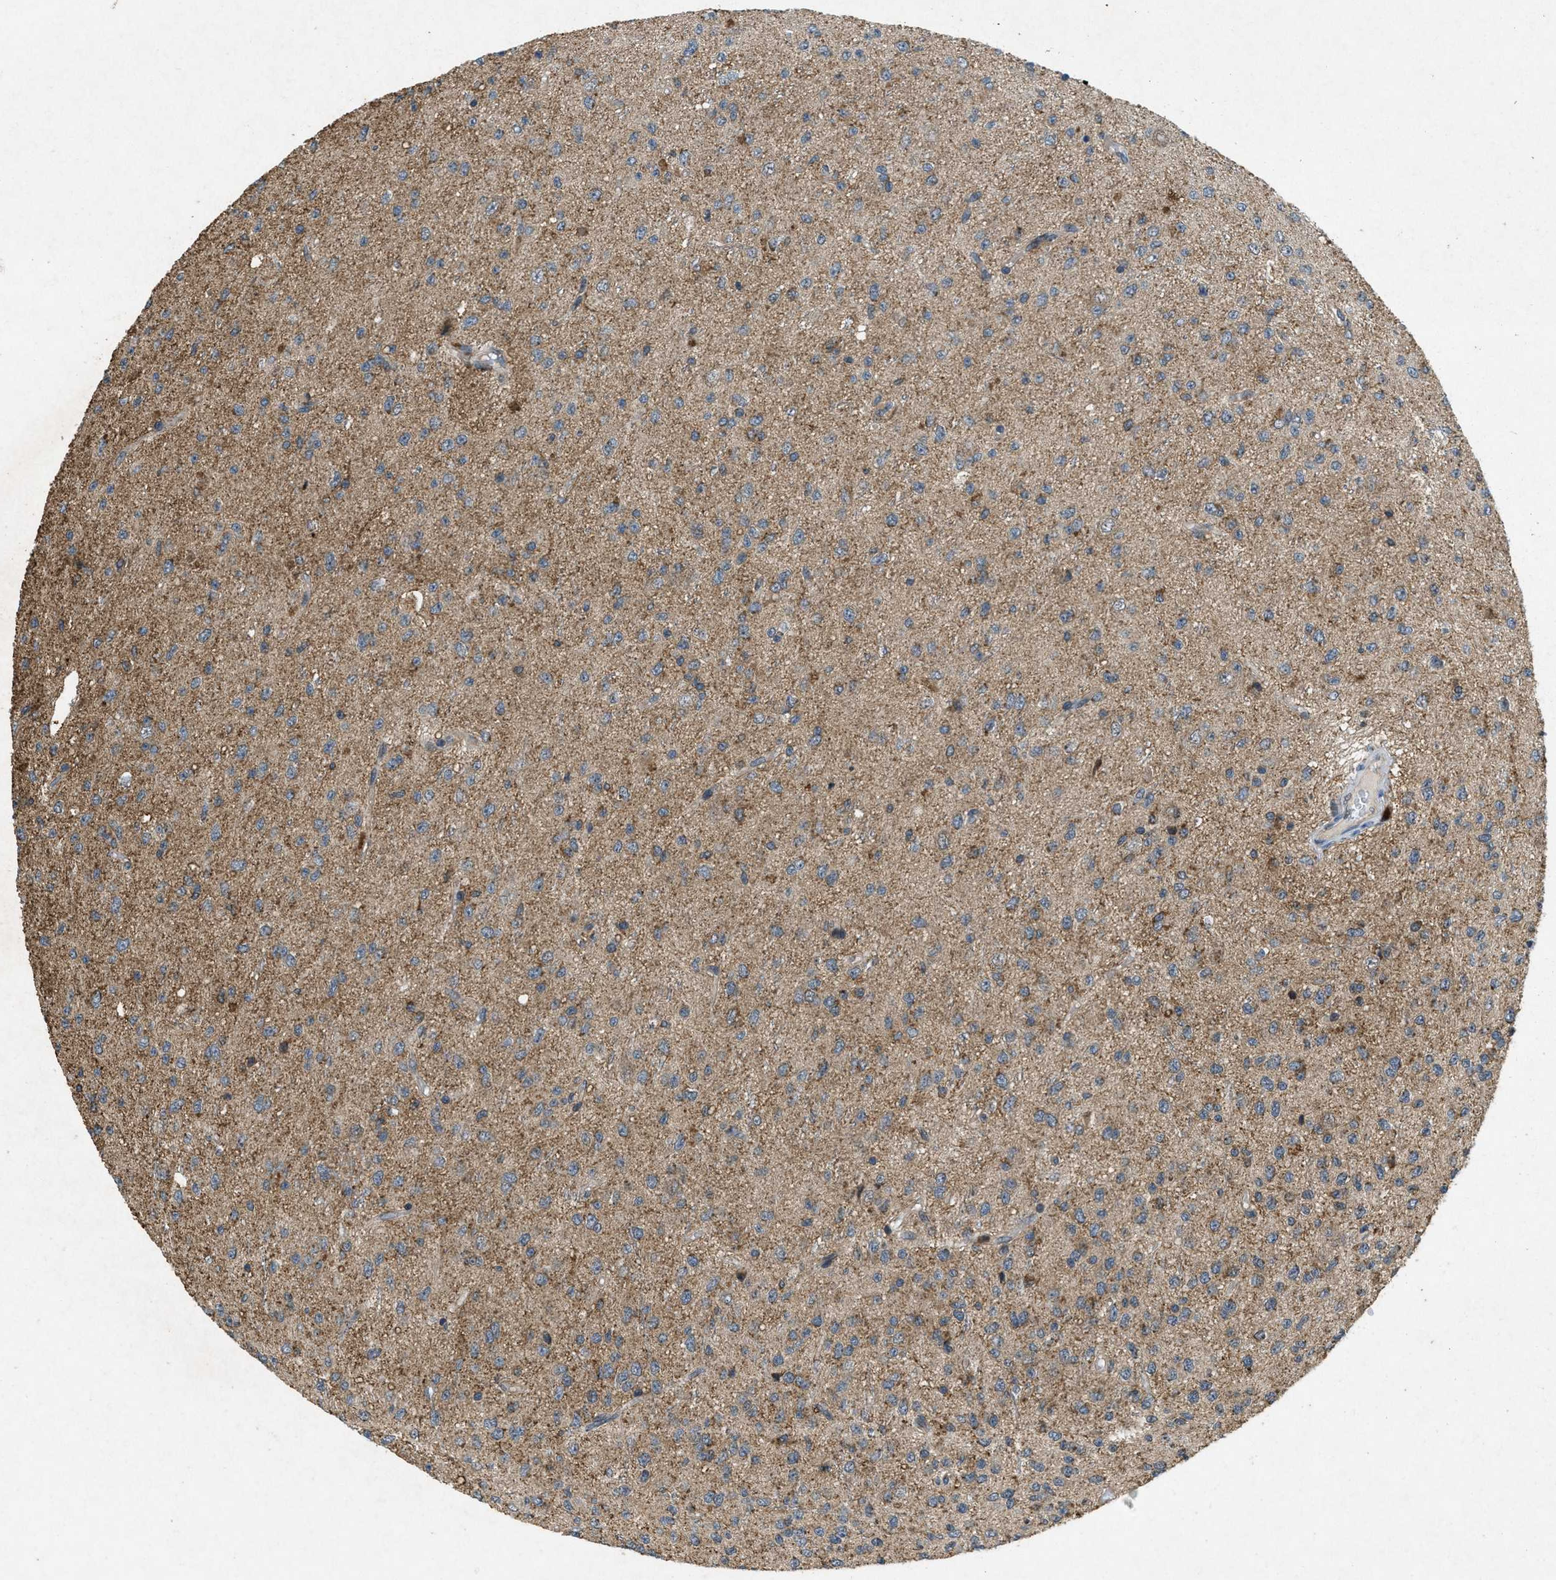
{"staining": {"intensity": "moderate", "quantity": "25%-75%", "location": "cytoplasmic/membranous"}, "tissue": "glioma", "cell_type": "Tumor cells", "image_type": "cancer", "snomed": [{"axis": "morphology", "description": "Glioma, malignant, High grade"}, {"axis": "topography", "description": "pancreas cauda"}], "caption": "Human malignant glioma (high-grade) stained with a protein marker reveals moderate staining in tumor cells.", "gene": "PPP1R15A", "patient": {"sex": "male", "age": 60}}